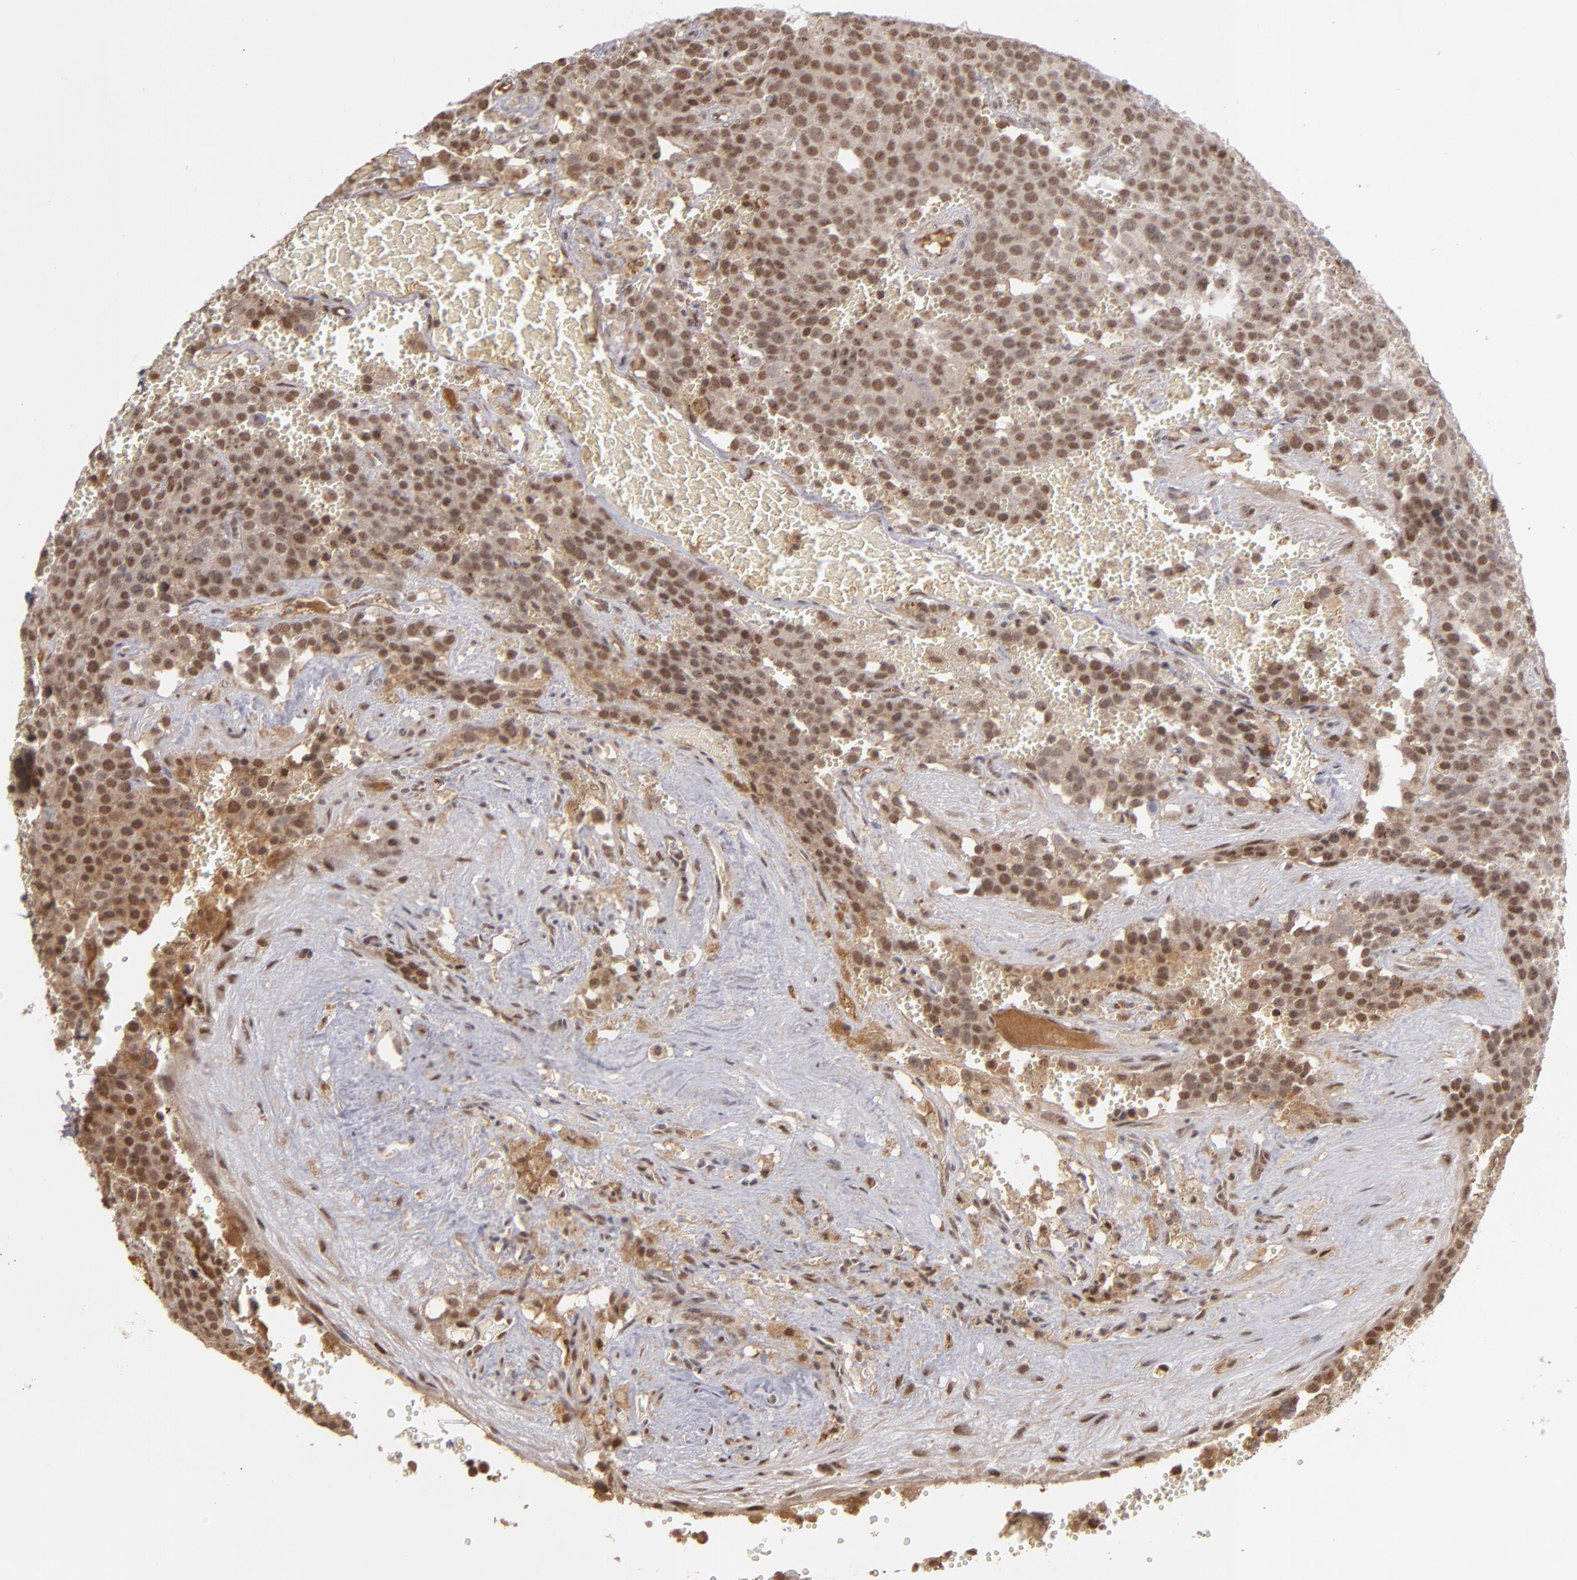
{"staining": {"intensity": "moderate", "quantity": ">75%", "location": "nuclear"}, "tissue": "testis cancer", "cell_type": "Tumor cells", "image_type": "cancer", "snomed": [{"axis": "morphology", "description": "Seminoma, NOS"}, {"axis": "topography", "description": "Testis"}], "caption": "Moderate nuclear protein staining is appreciated in about >75% of tumor cells in testis seminoma.", "gene": "ZNF234", "patient": {"sex": "male", "age": 71}}